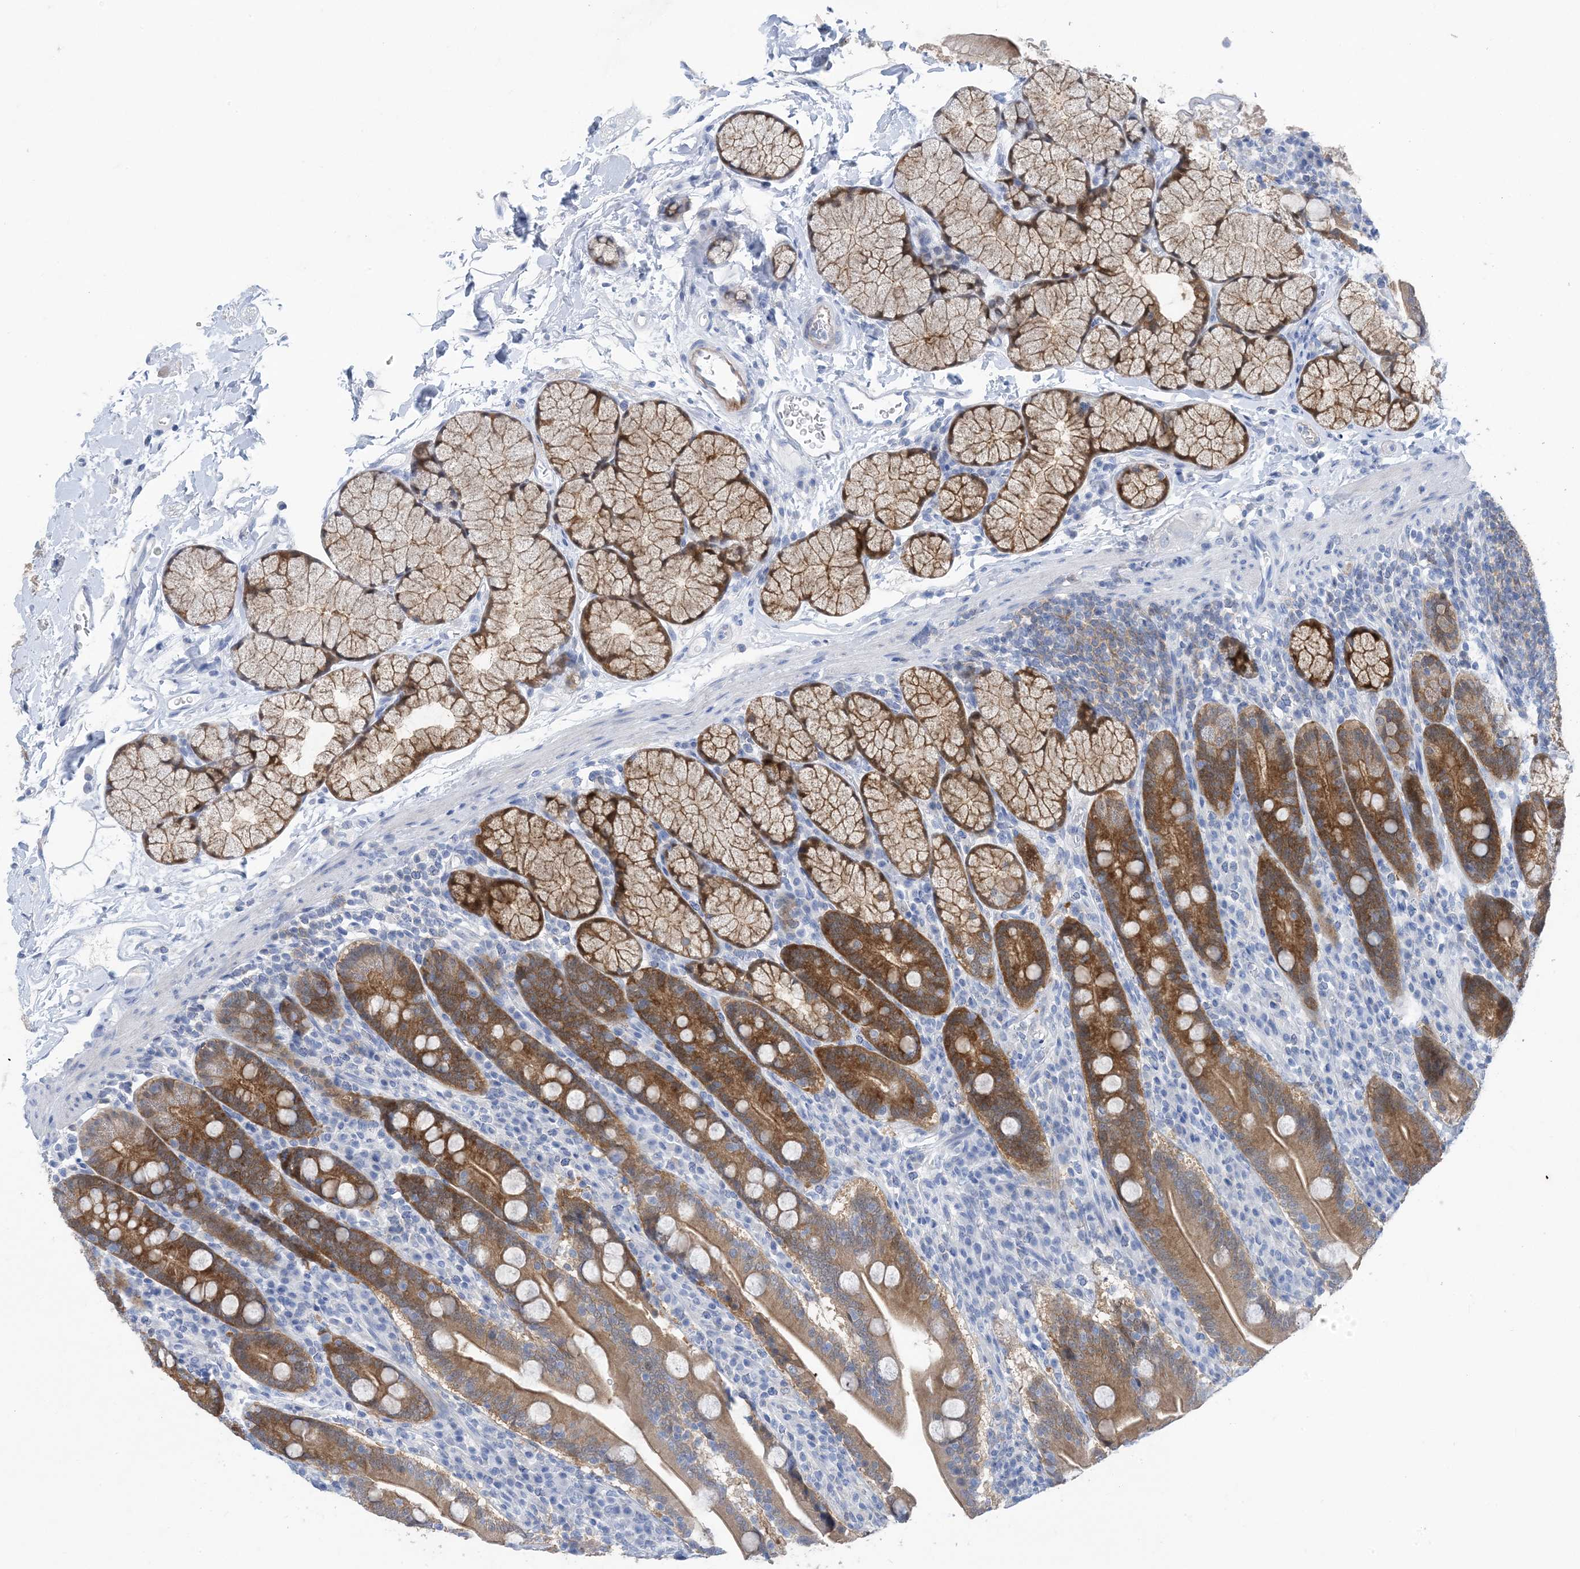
{"staining": {"intensity": "strong", "quantity": "25%-75%", "location": "cytoplasmic/membranous"}, "tissue": "duodenum", "cell_type": "Glandular cells", "image_type": "normal", "snomed": [{"axis": "morphology", "description": "Normal tissue, NOS"}, {"axis": "topography", "description": "Duodenum"}], "caption": "IHC image of normal duodenum: duodenum stained using immunohistochemistry exhibits high levels of strong protein expression localized specifically in the cytoplasmic/membranous of glandular cells, appearing as a cytoplasmic/membranous brown color.", "gene": "SH3YL1", "patient": {"sex": "male", "age": 35}}